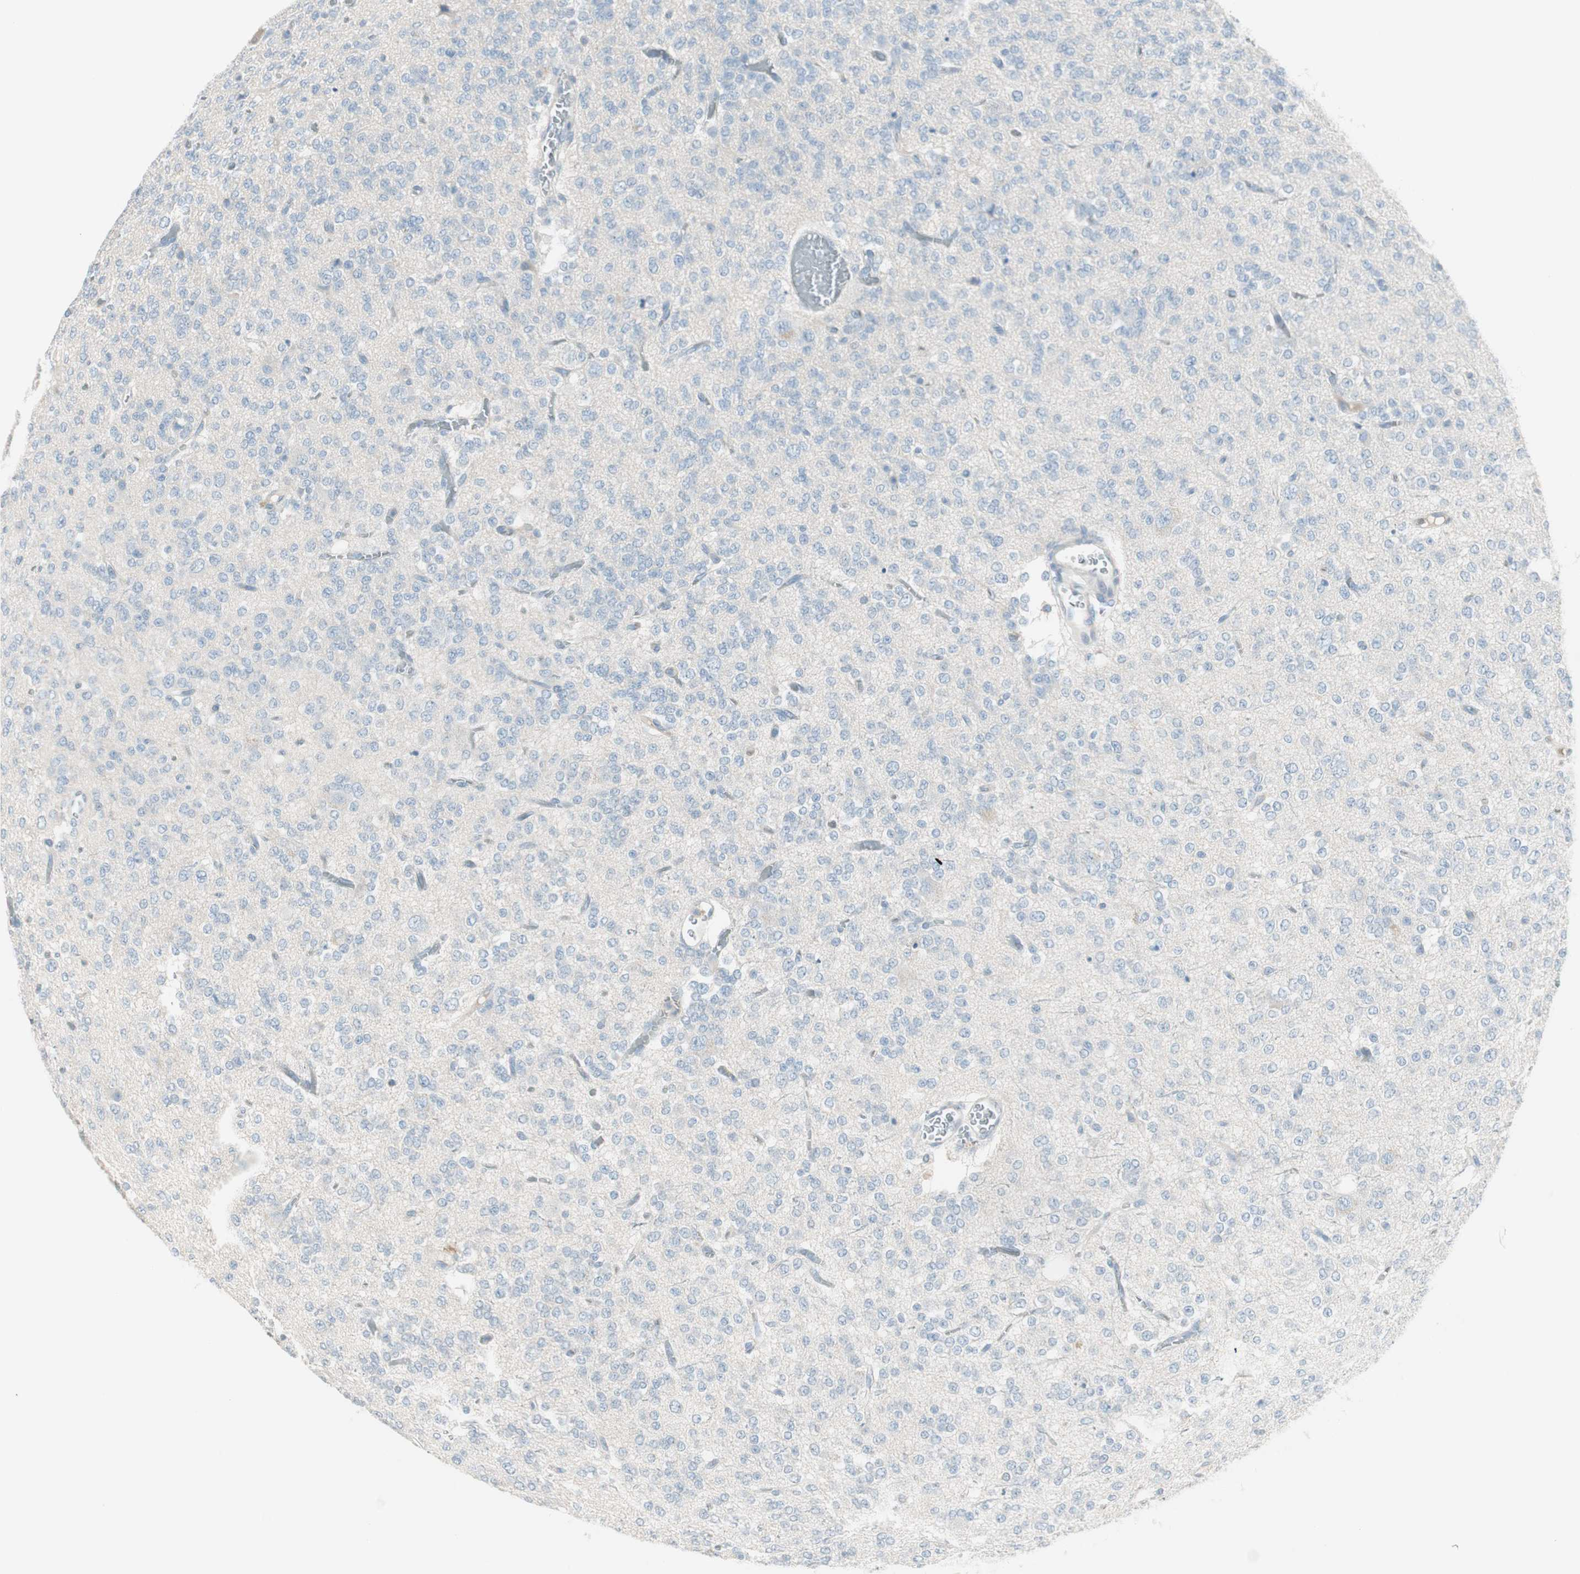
{"staining": {"intensity": "negative", "quantity": "none", "location": "none"}, "tissue": "glioma", "cell_type": "Tumor cells", "image_type": "cancer", "snomed": [{"axis": "morphology", "description": "Glioma, malignant, Low grade"}, {"axis": "topography", "description": "Brain"}], "caption": "Immunohistochemistry (IHC) micrograph of neoplastic tissue: malignant glioma (low-grade) stained with DAB (3,3'-diaminobenzidine) exhibits no significant protein staining in tumor cells.", "gene": "ITLN2", "patient": {"sex": "male", "age": 38}}